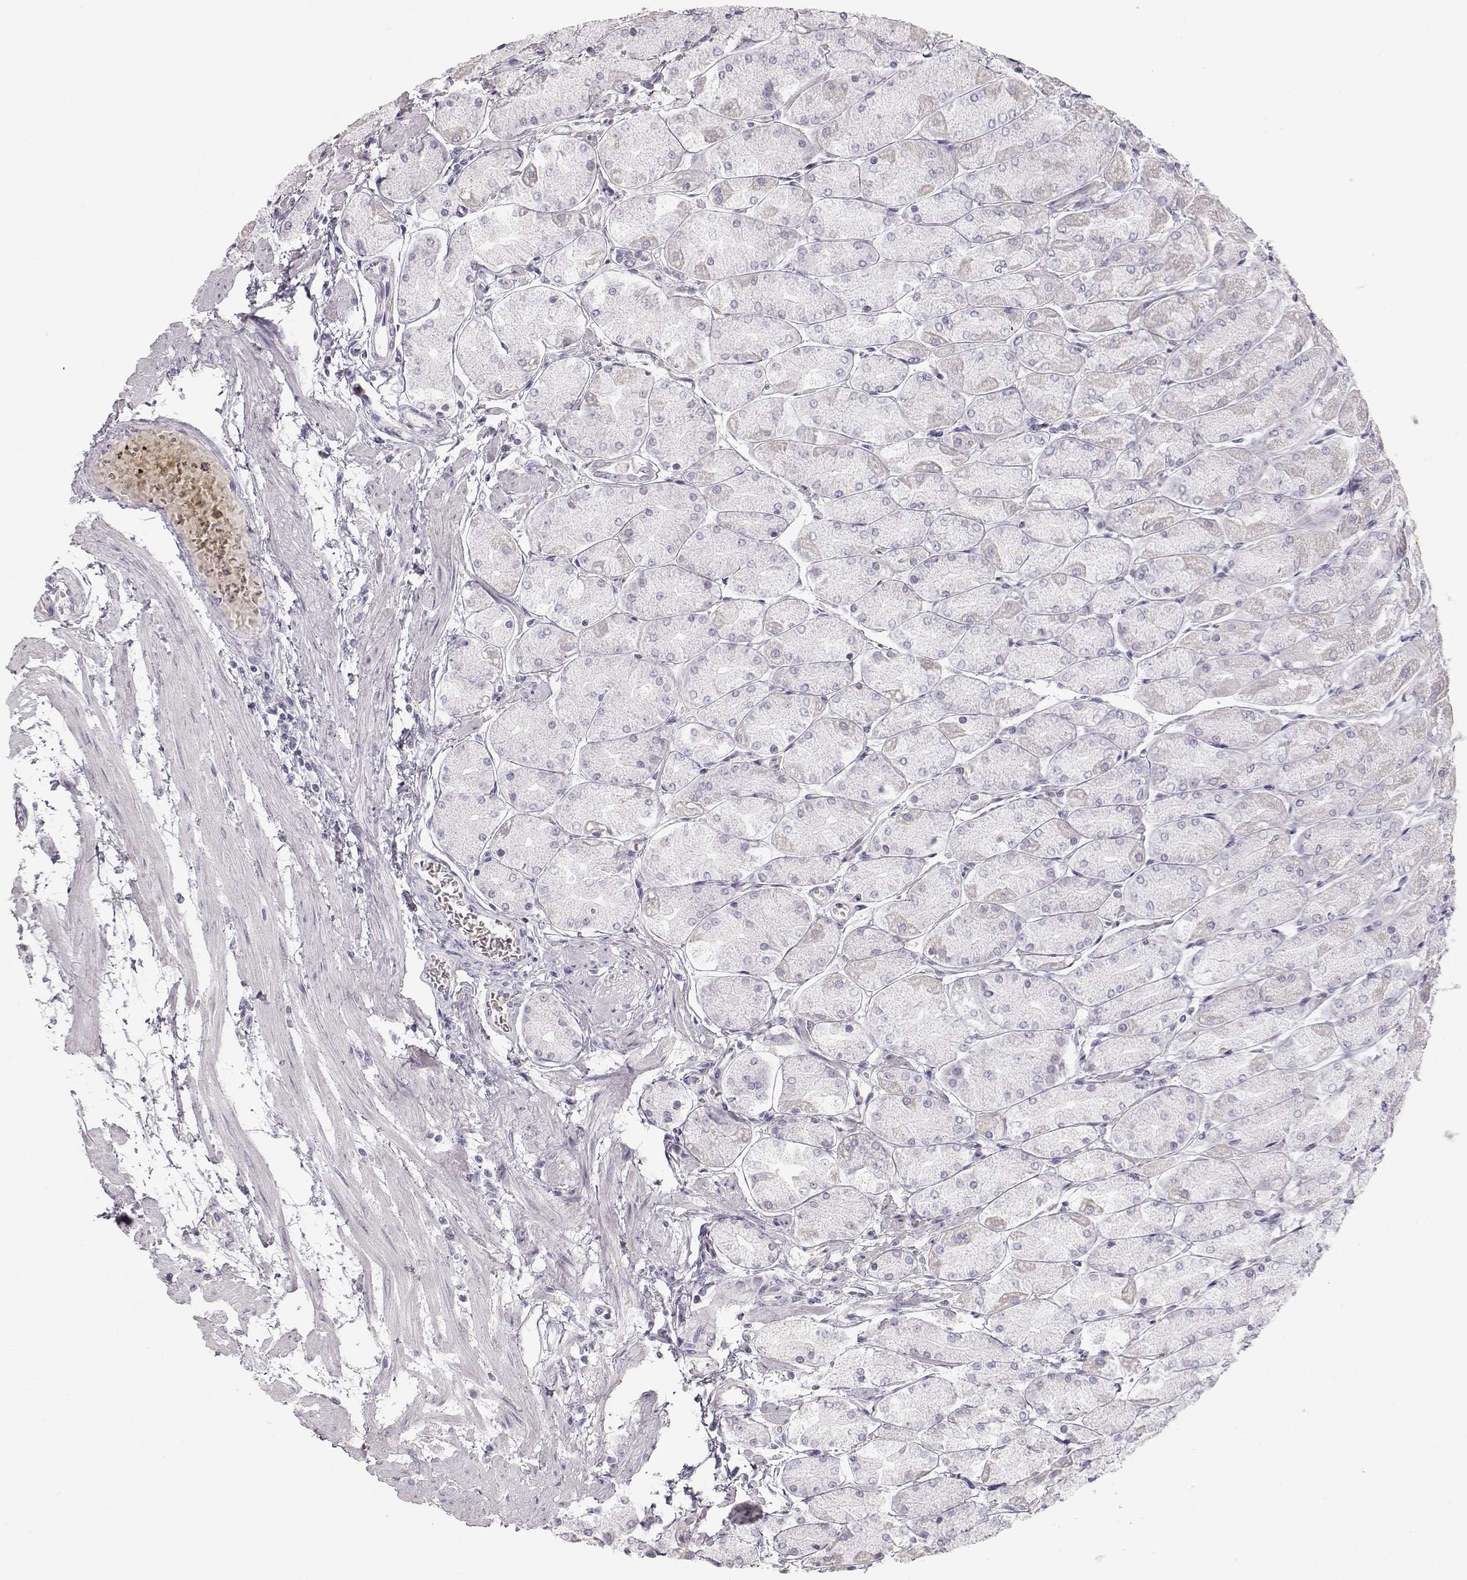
{"staining": {"intensity": "negative", "quantity": "none", "location": "none"}, "tissue": "stomach", "cell_type": "Glandular cells", "image_type": "normal", "snomed": [{"axis": "morphology", "description": "Normal tissue, NOS"}, {"axis": "topography", "description": "Stomach, upper"}], "caption": "An immunohistochemistry photomicrograph of normal stomach is shown. There is no staining in glandular cells of stomach.", "gene": "FAM205A", "patient": {"sex": "male", "age": 60}}